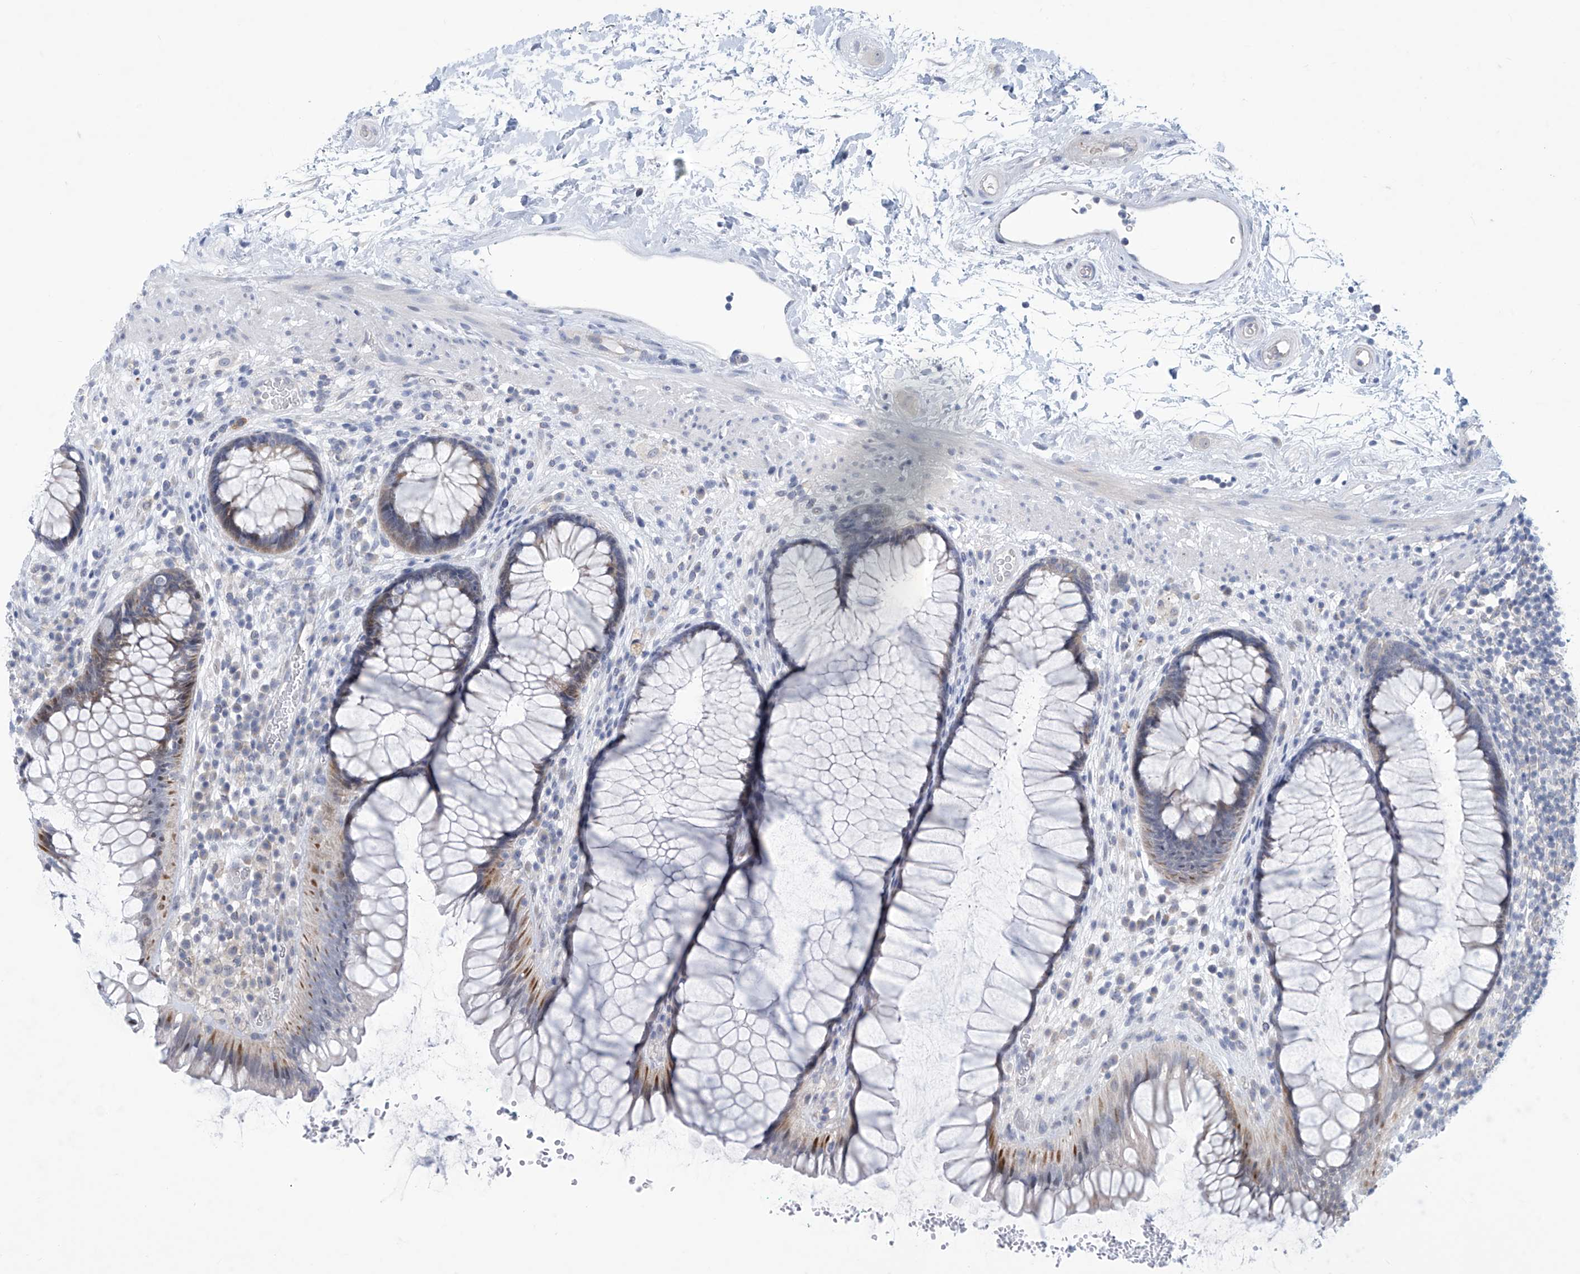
{"staining": {"intensity": "moderate", "quantity": "<25%", "location": "cytoplasmic/membranous"}, "tissue": "rectum", "cell_type": "Glandular cells", "image_type": "normal", "snomed": [{"axis": "morphology", "description": "Normal tissue, NOS"}, {"axis": "topography", "description": "Rectum"}], "caption": "Rectum stained with immunohistochemistry (IHC) reveals moderate cytoplasmic/membranous expression in approximately <25% of glandular cells.", "gene": "SLC35A5", "patient": {"sex": "male", "age": 51}}